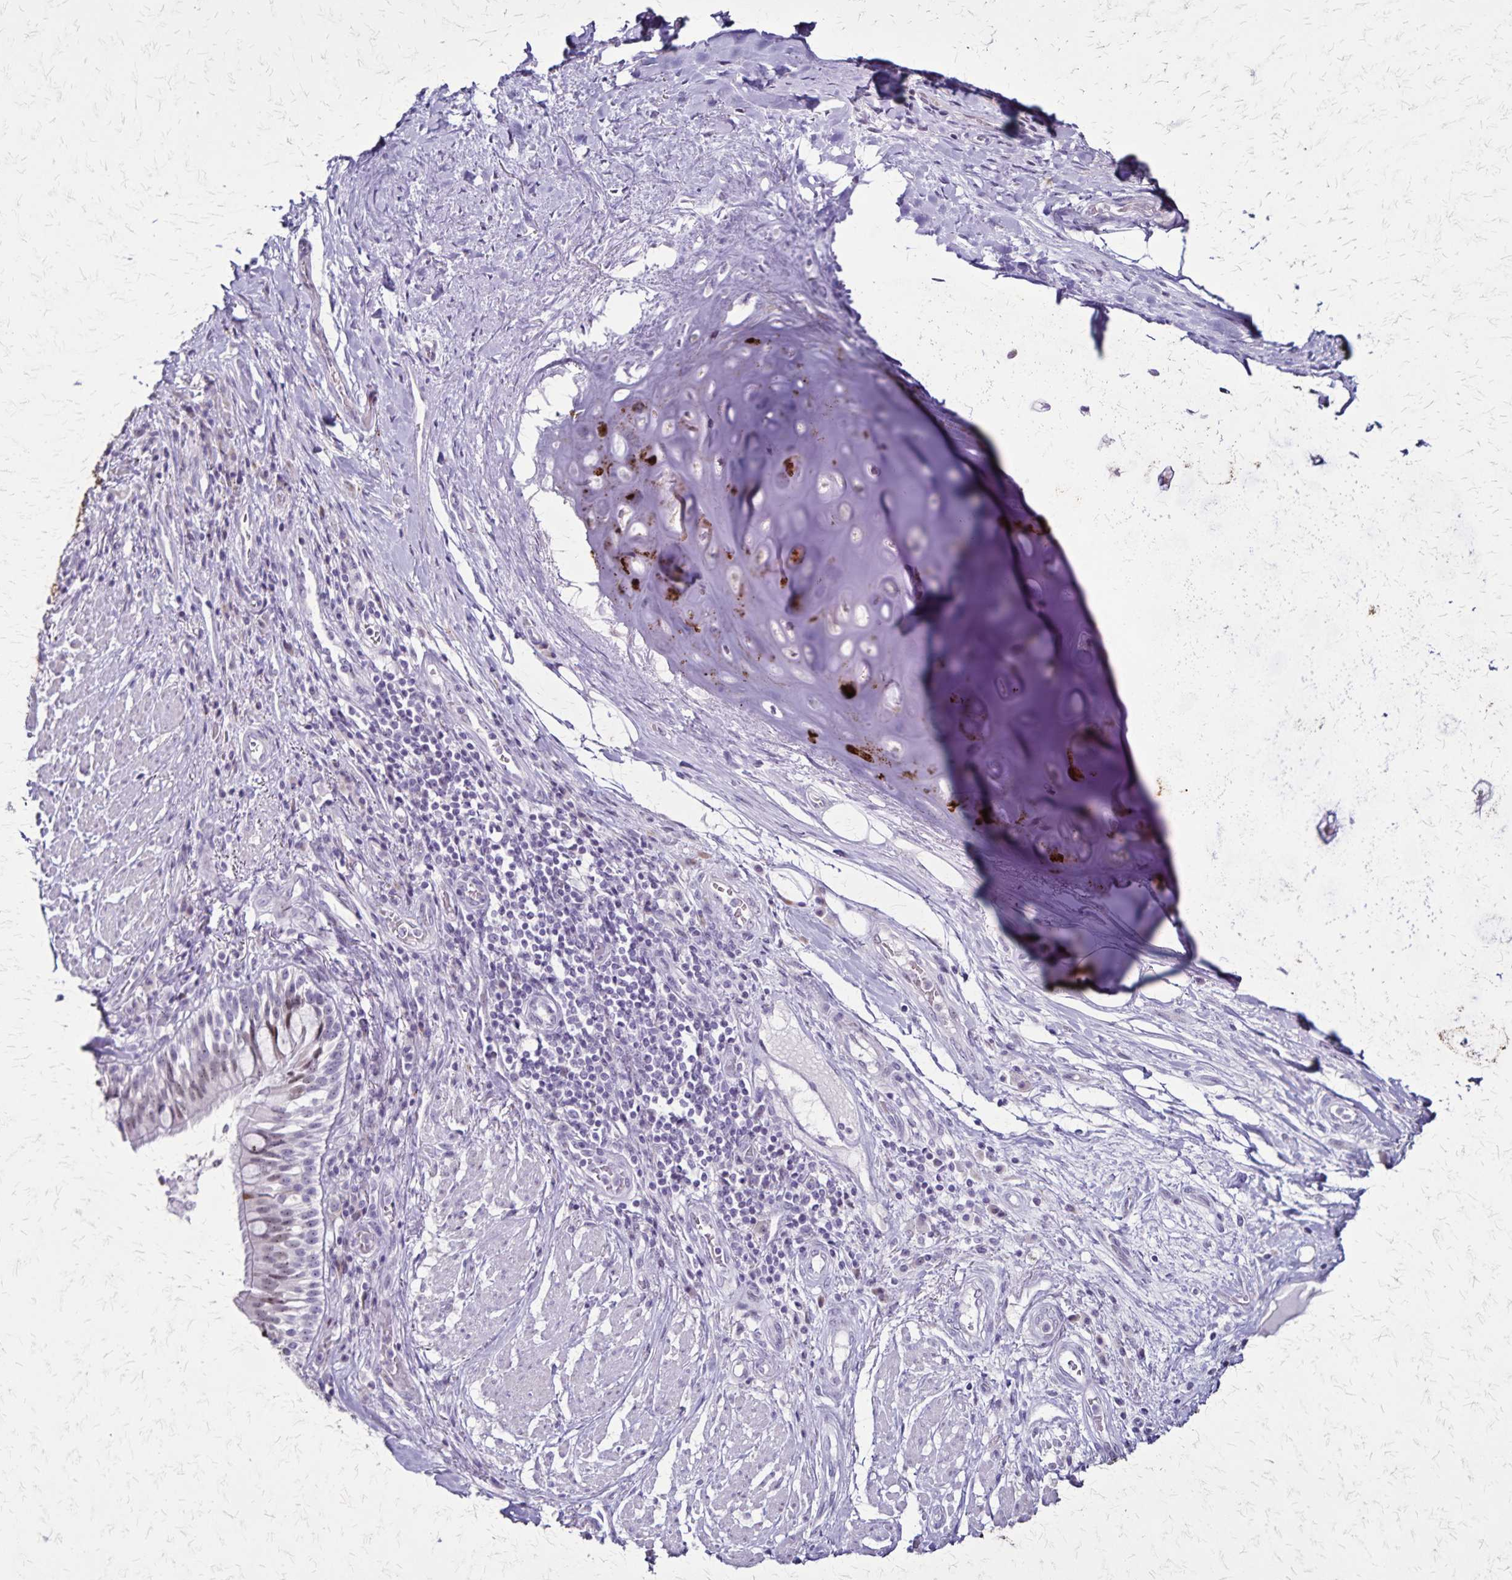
{"staining": {"intensity": "negative", "quantity": "none", "location": "none"}, "tissue": "adipose tissue", "cell_type": "Adipocytes", "image_type": "normal", "snomed": [{"axis": "morphology", "description": "Normal tissue, NOS"}, {"axis": "topography", "description": "Cartilage tissue"}, {"axis": "topography", "description": "Bronchus"}], "caption": "The histopathology image demonstrates no staining of adipocytes in normal adipose tissue. (Brightfield microscopy of DAB (3,3'-diaminobenzidine) immunohistochemistry at high magnification).", "gene": "OR51B5", "patient": {"sex": "male", "age": 64}}